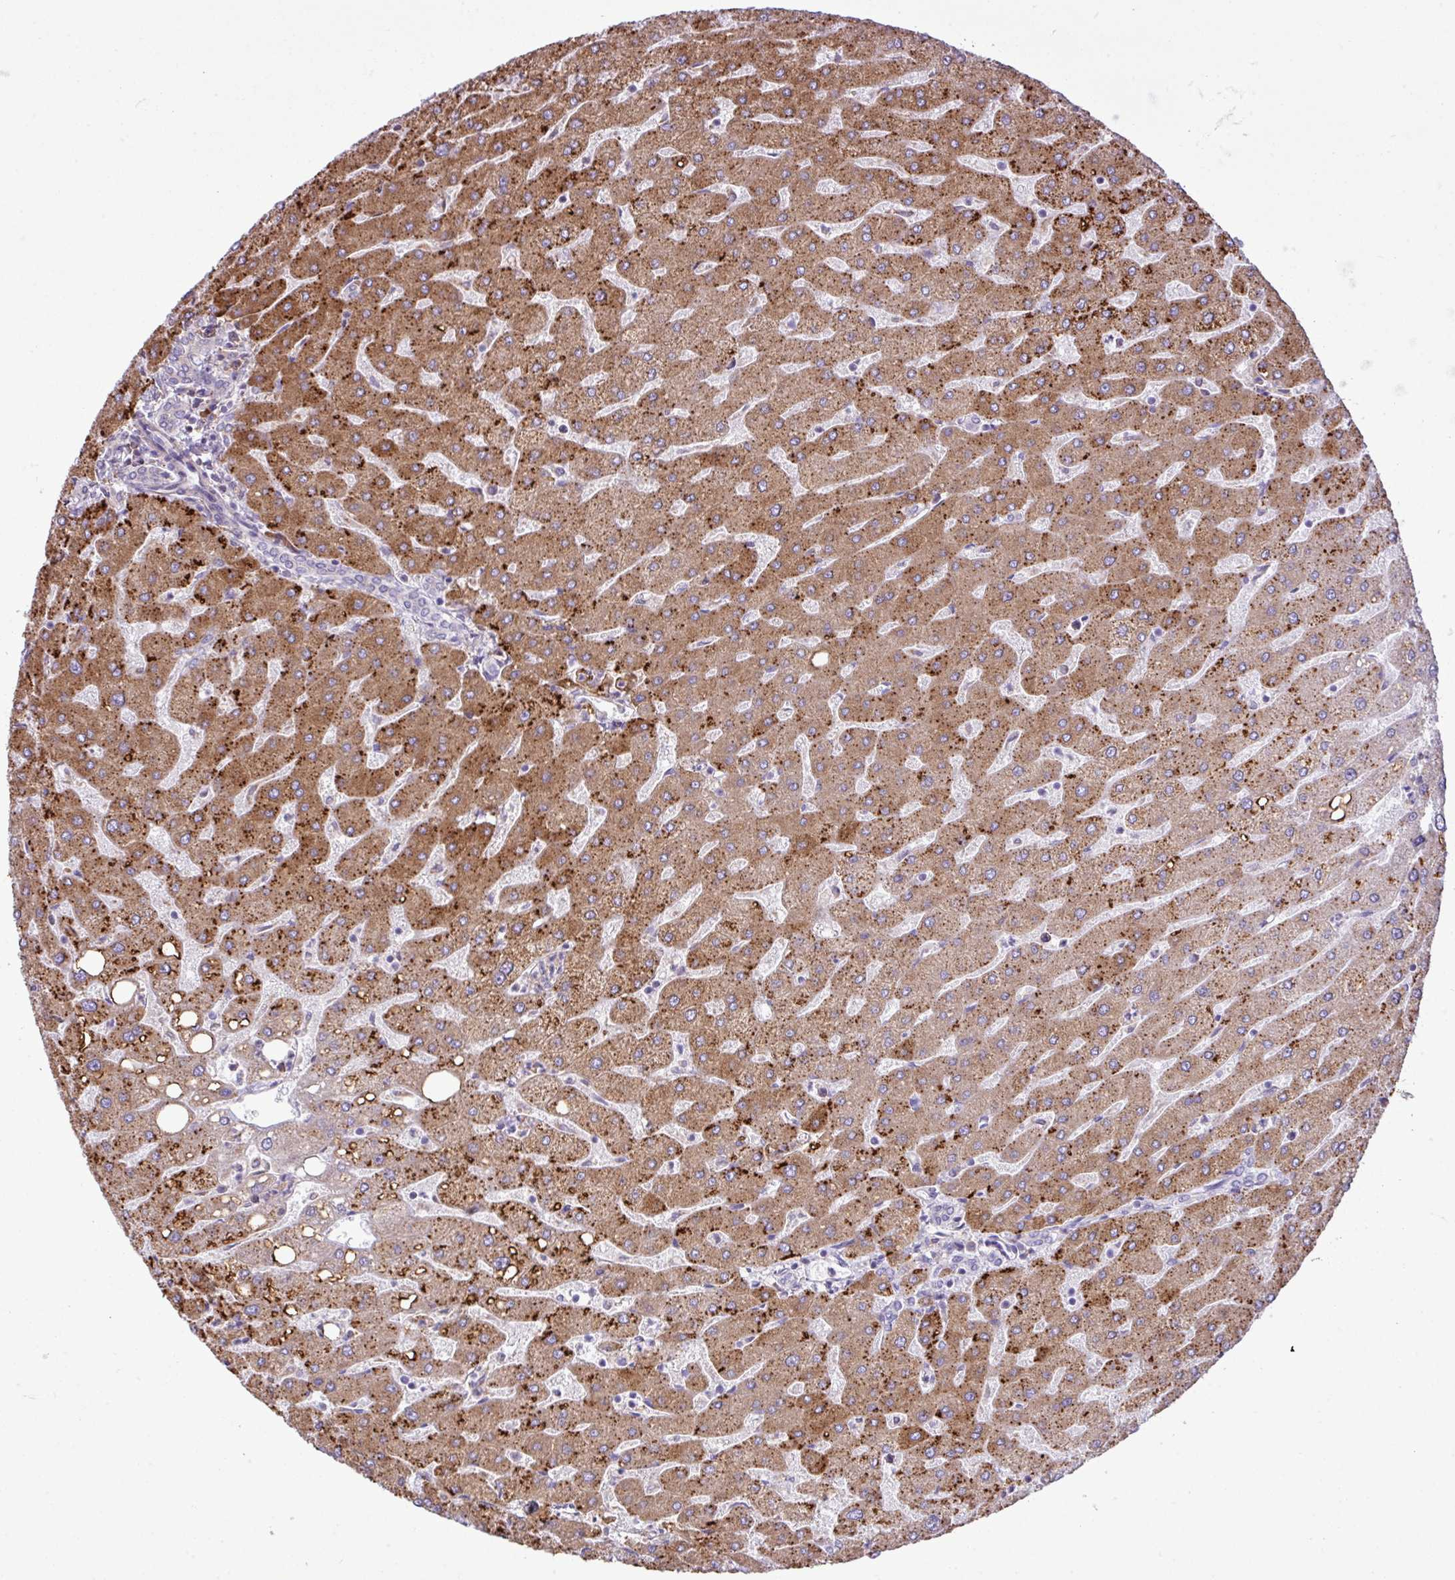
{"staining": {"intensity": "negative", "quantity": "none", "location": "none"}, "tissue": "liver", "cell_type": "Cholangiocytes", "image_type": "normal", "snomed": [{"axis": "morphology", "description": "Normal tissue, NOS"}, {"axis": "topography", "description": "Liver"}], "caption": "Immunohistochemistry (IHC) of benign liver shows no positivity in cholangiocytes.", "gene": "ZSCAN5A", "patient": {"sex": "male", "age": 67}}